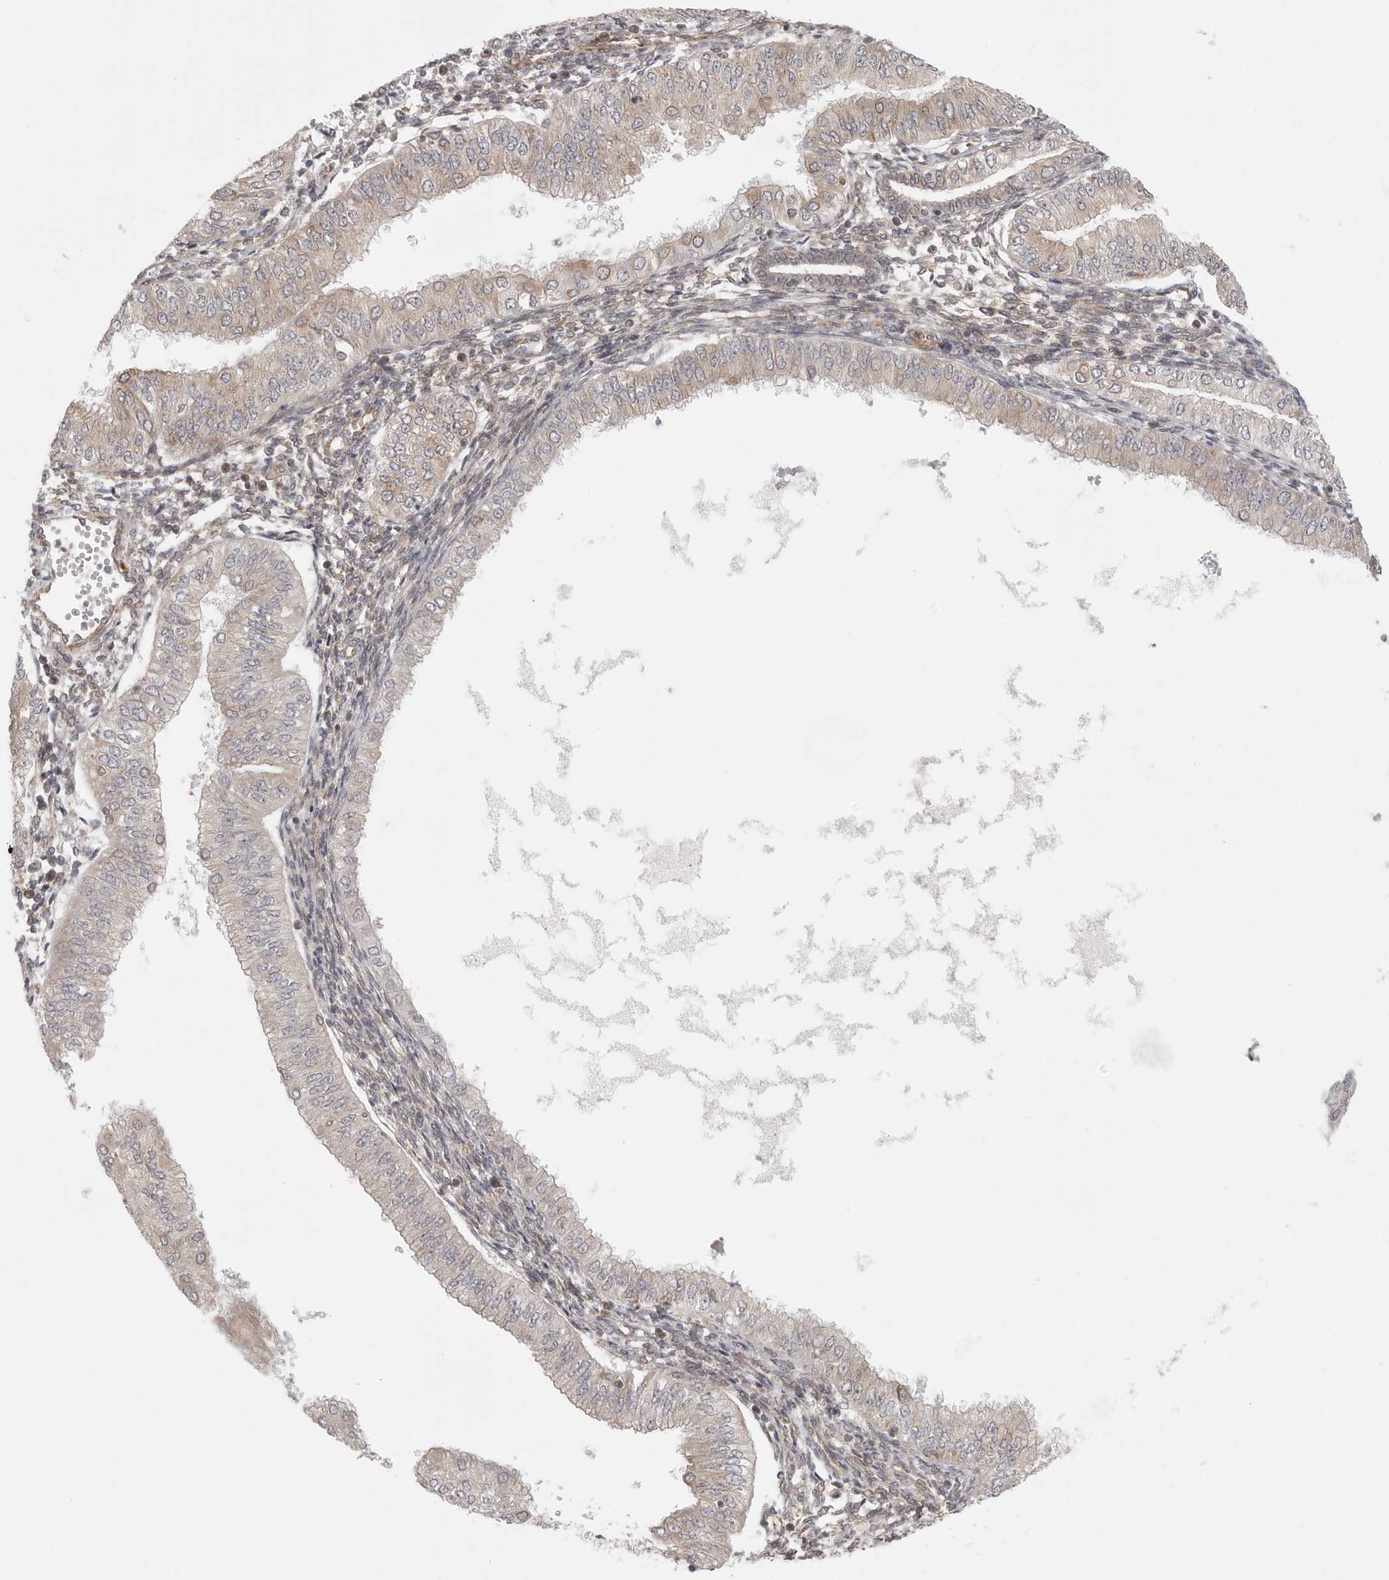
{"staining": {"intensity": "weak", "quantity": "25%-75%", "location": "cytoplasmic/membranous"}, "tissue": "endometrial cancer", "cell_type": "Tumor cells", "image_type": "cancer", "snomed": [{"axis": "morphology", "description": "Normal tissue, NOS"}, {"axis": "morphology", "description": "Adenocarcinoma, NOS"}, {"axis": "topography", "description": "Endometrium"}], "caption": "Endometrial adenocarcinoma stained for a protein (brown) reveals weak cytoplasmic/membranous positive staining in approximately 25%-75% of tumor cells.", "gene": "CERS2", "patient": {"sex": "female", "age": 53}}